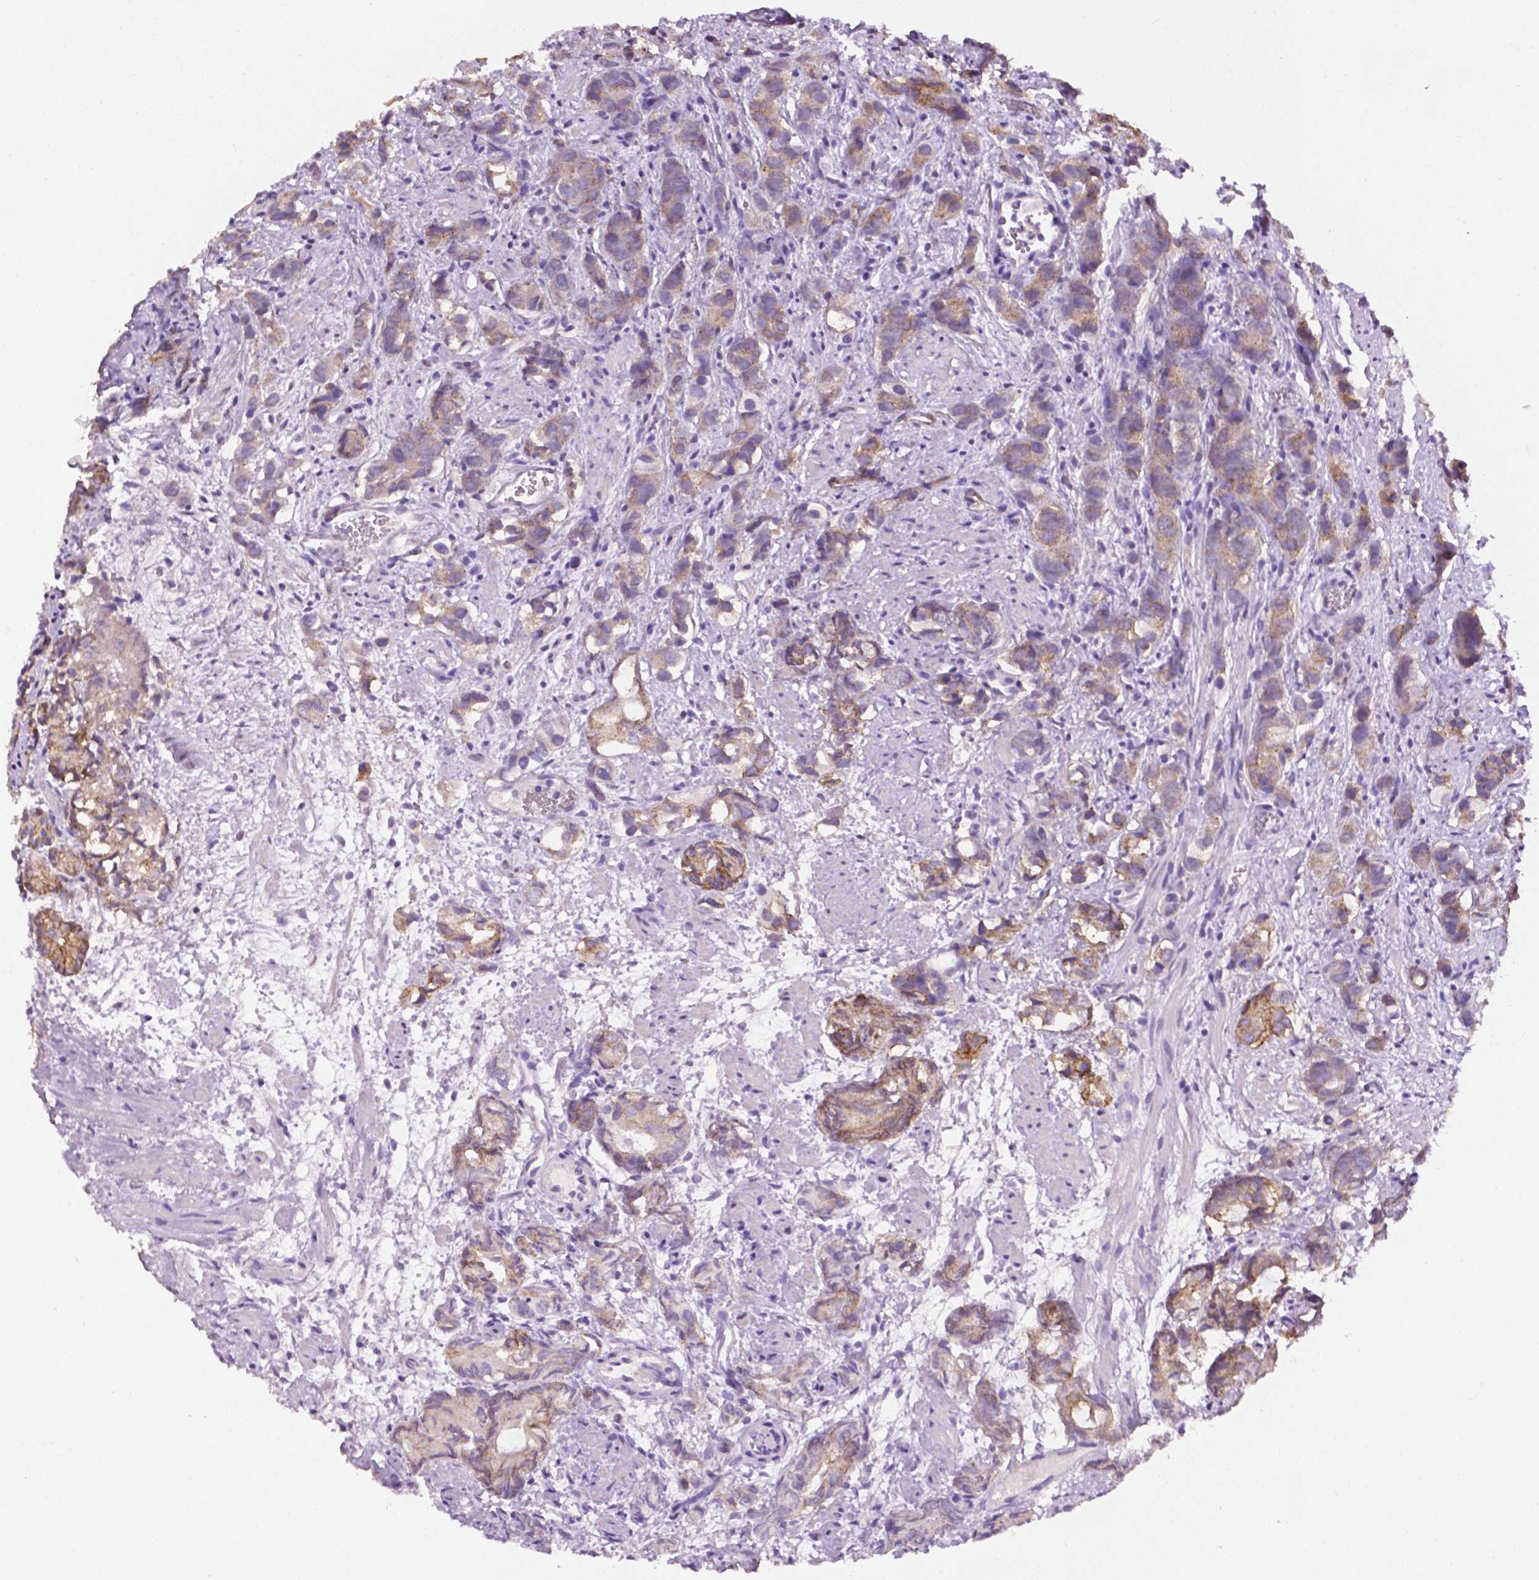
{"staining": {"intensity": "moderate", "quantity": "25%-75%", "location": "cytoplasmic/membranous"}, "tissue": "prostate cancer", "cell_type": "Tumor cells", "image_type": "cancer", "snomed": [{"axis": "morphology", "description": "Adenocarcinoma, High grade"}, {"axis": "topography", "description": "Prostate"}], "caption": "The immunohistochemical stain shows moderate cytoplasmic/membranous staining in tumor cells of high-grade adenocarcinoma (prostate) tissue.", "gene": "TACSTD2", "patient": {"sex": "male", "age": 84}}